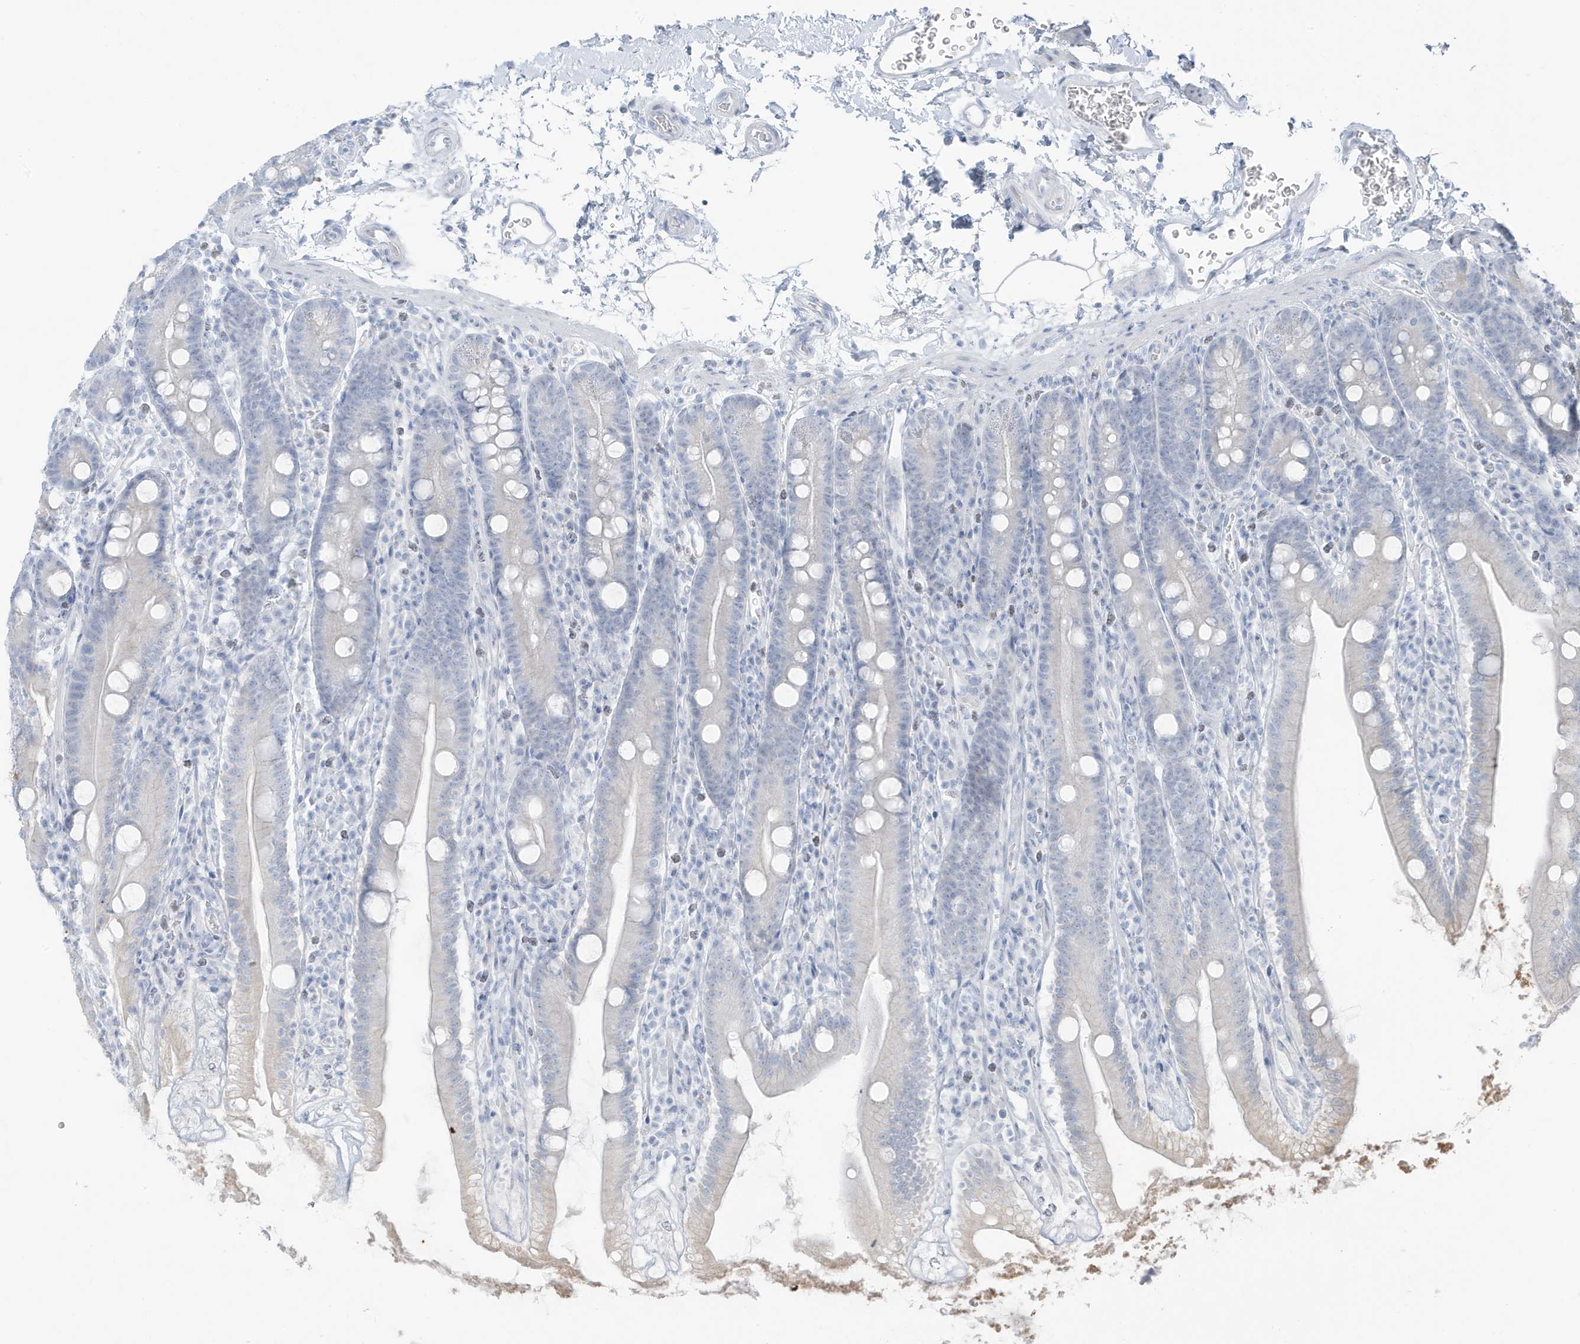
{"staining": {"intensity": "negative", "quantity": "none", "location": "none"}, "tissue": "duodenum", "cell_type": "Glandular cells", "image_type": "normal", "snomed": [{"axis": "morphology", "description": "Normal tissue, NOS"}, {"axis": "topography", "description": "Duodenum"}], "caption": "There is no significant staining in glandular cells of duodenum. Brightfield microscopy of IHC stained with DAB (brown) and hematoxylin (blue), captured at high magnification.", "gene": "ZFP64", "patient": {"sex": "male", "age": 35}}